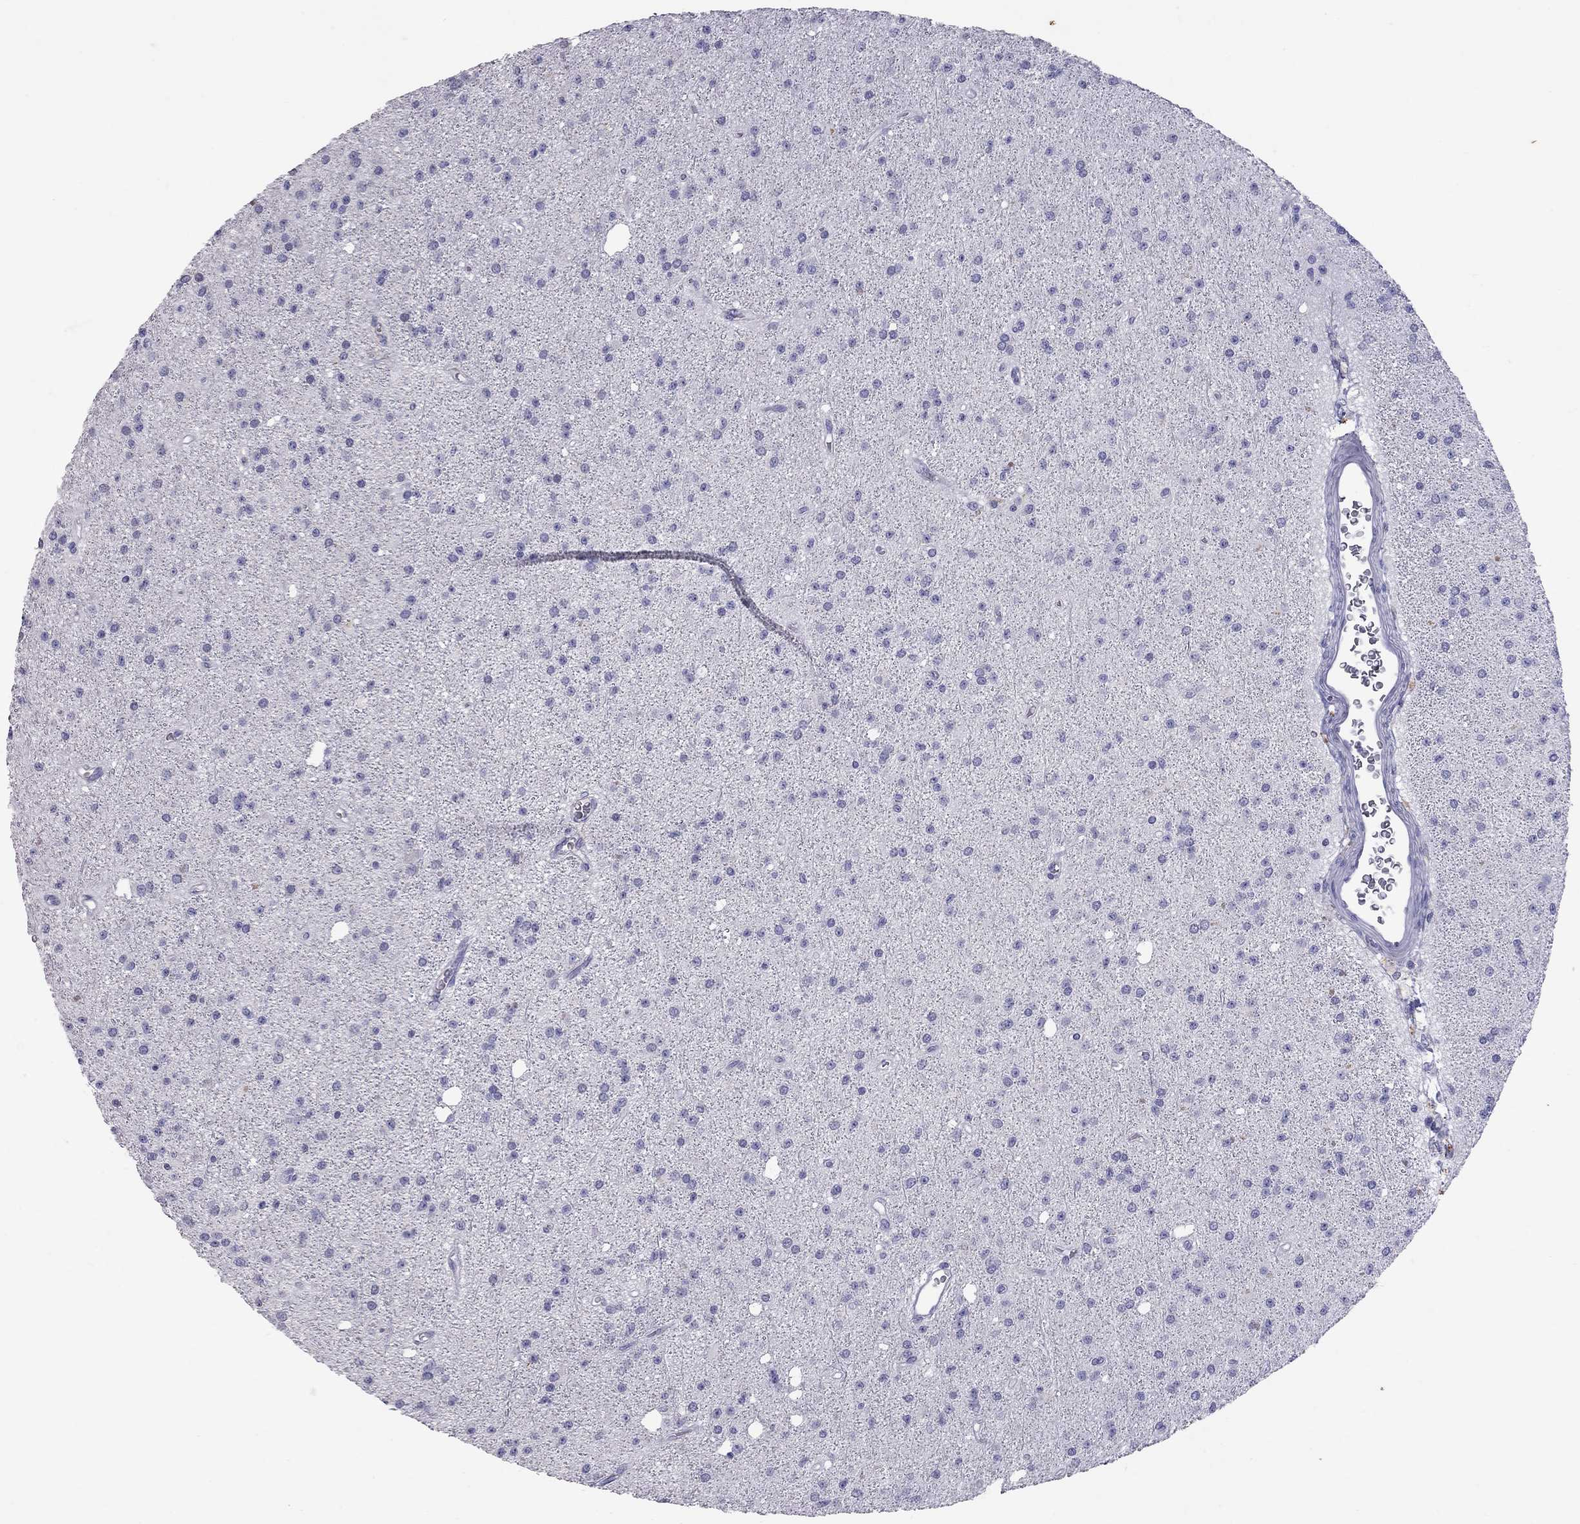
{"staining": {"intensity": "negative", "quantity": "none", "location": "none"}, "tissue": "glioma", "cell_type": "Tumor cells", "image_type": "cancer", "snomed": [{"axis": "morphology", "description": "Glioma, malignant, Low grade"}, {"axis": "topography", "description": "Brain"}], "caption": "The histopathology image displays no significant staining in tumor cells of glioma. Brightfield microscopy of immunohistochemistry (IHC) stained with DAB (3,3'-diaminobenzidine) (brown) and hematoxylin (blue), captured at high magnification.", "gene": "MUC16", "patient": {"sex": "male", "age": 27}}